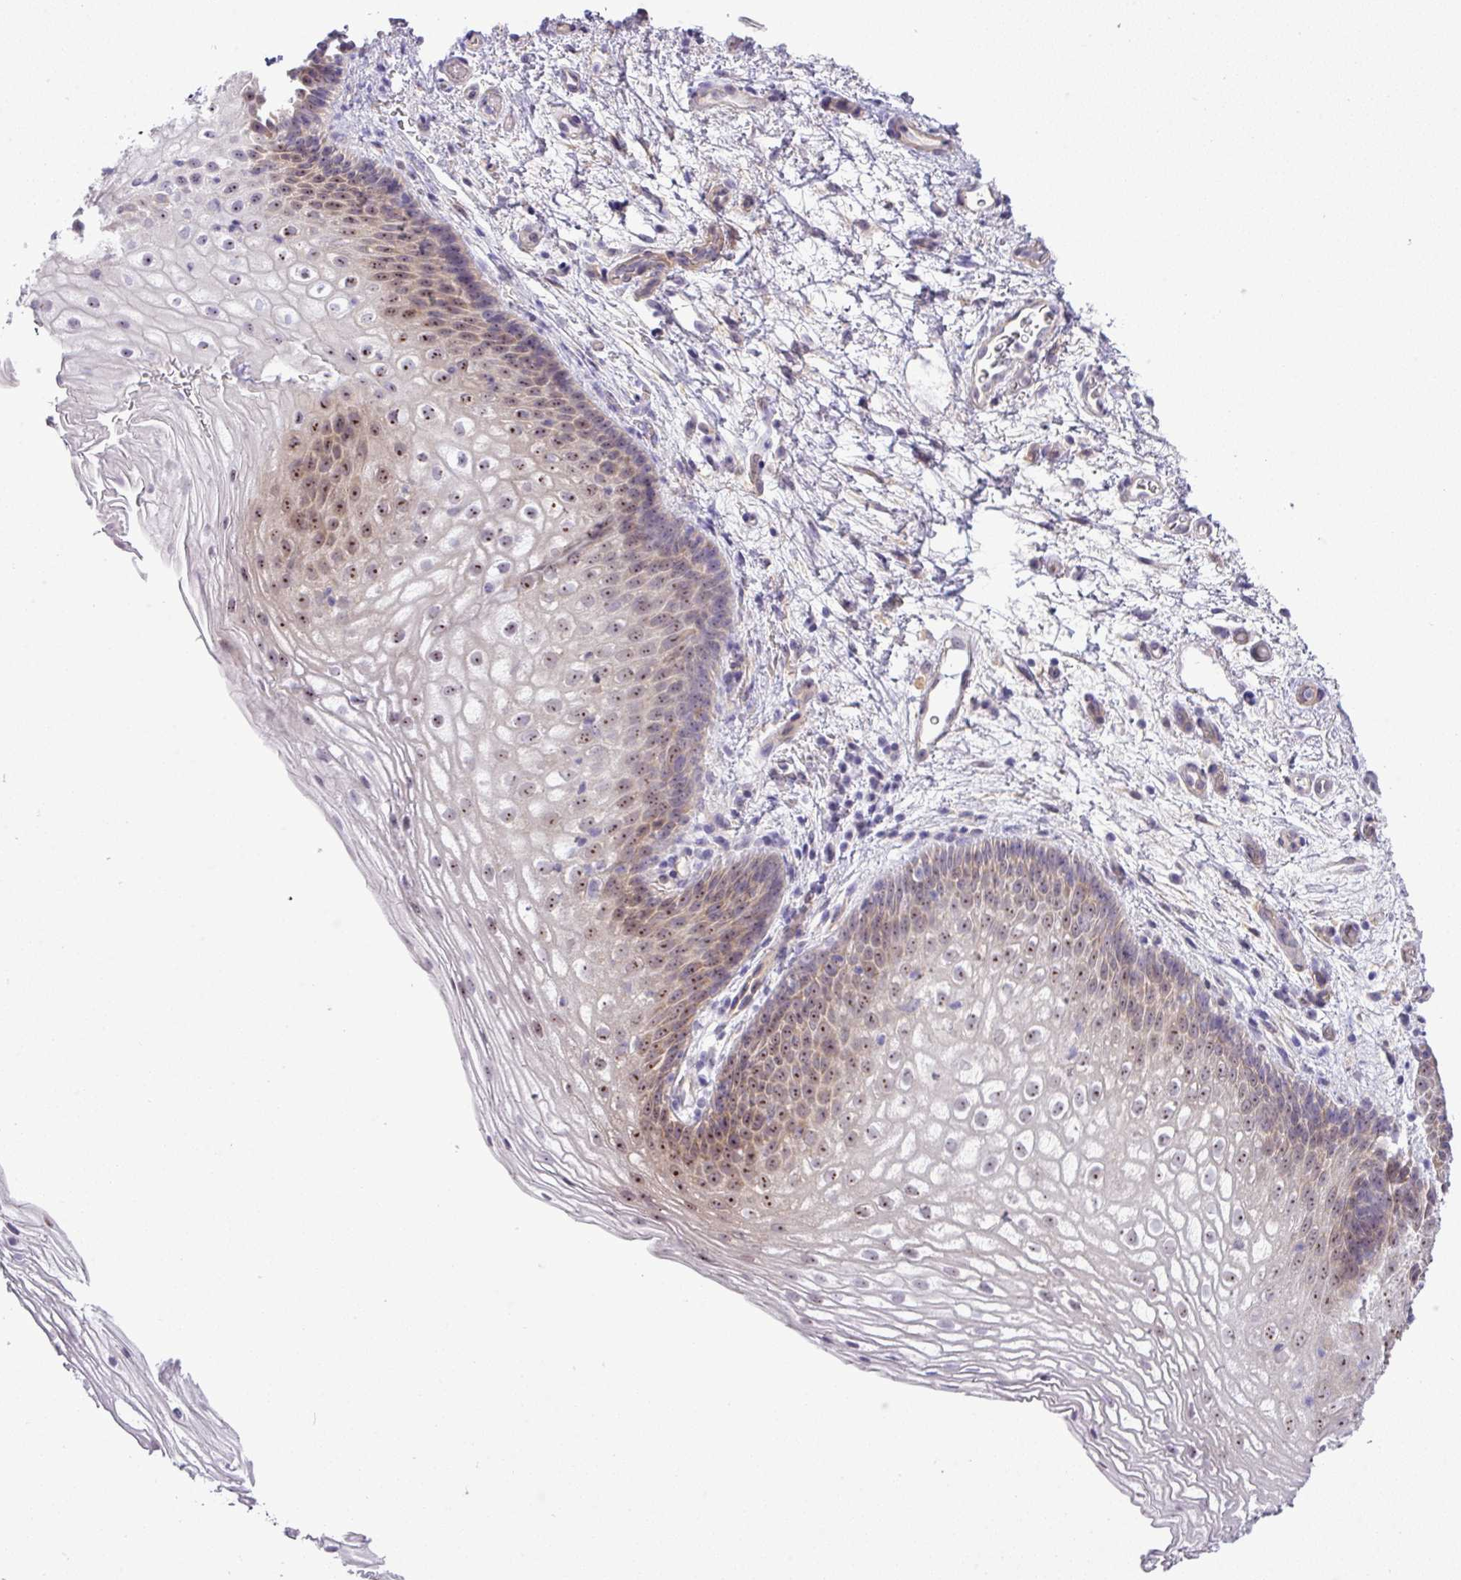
{"staining": {"intensity": "moderate", "quantity": "25%-75%", "location": "nuclear"}, "tissue": "vagina", "cell_type": "Squamous epithelial cells", "image_type": "normal", "snomed": [{"axis": "morphology", "description": "Normal tissue, NOS"}, {"axis": "topography", "description": "Vagina"}], "caption": "Immunohistochemistry of benign human vagina displays medium levels of moderate nuclear positivity in approximately 25%-75% of squamous epithelial cells.", "gene": "MAK16", "patient": {"sex": "female", "age": 47}}